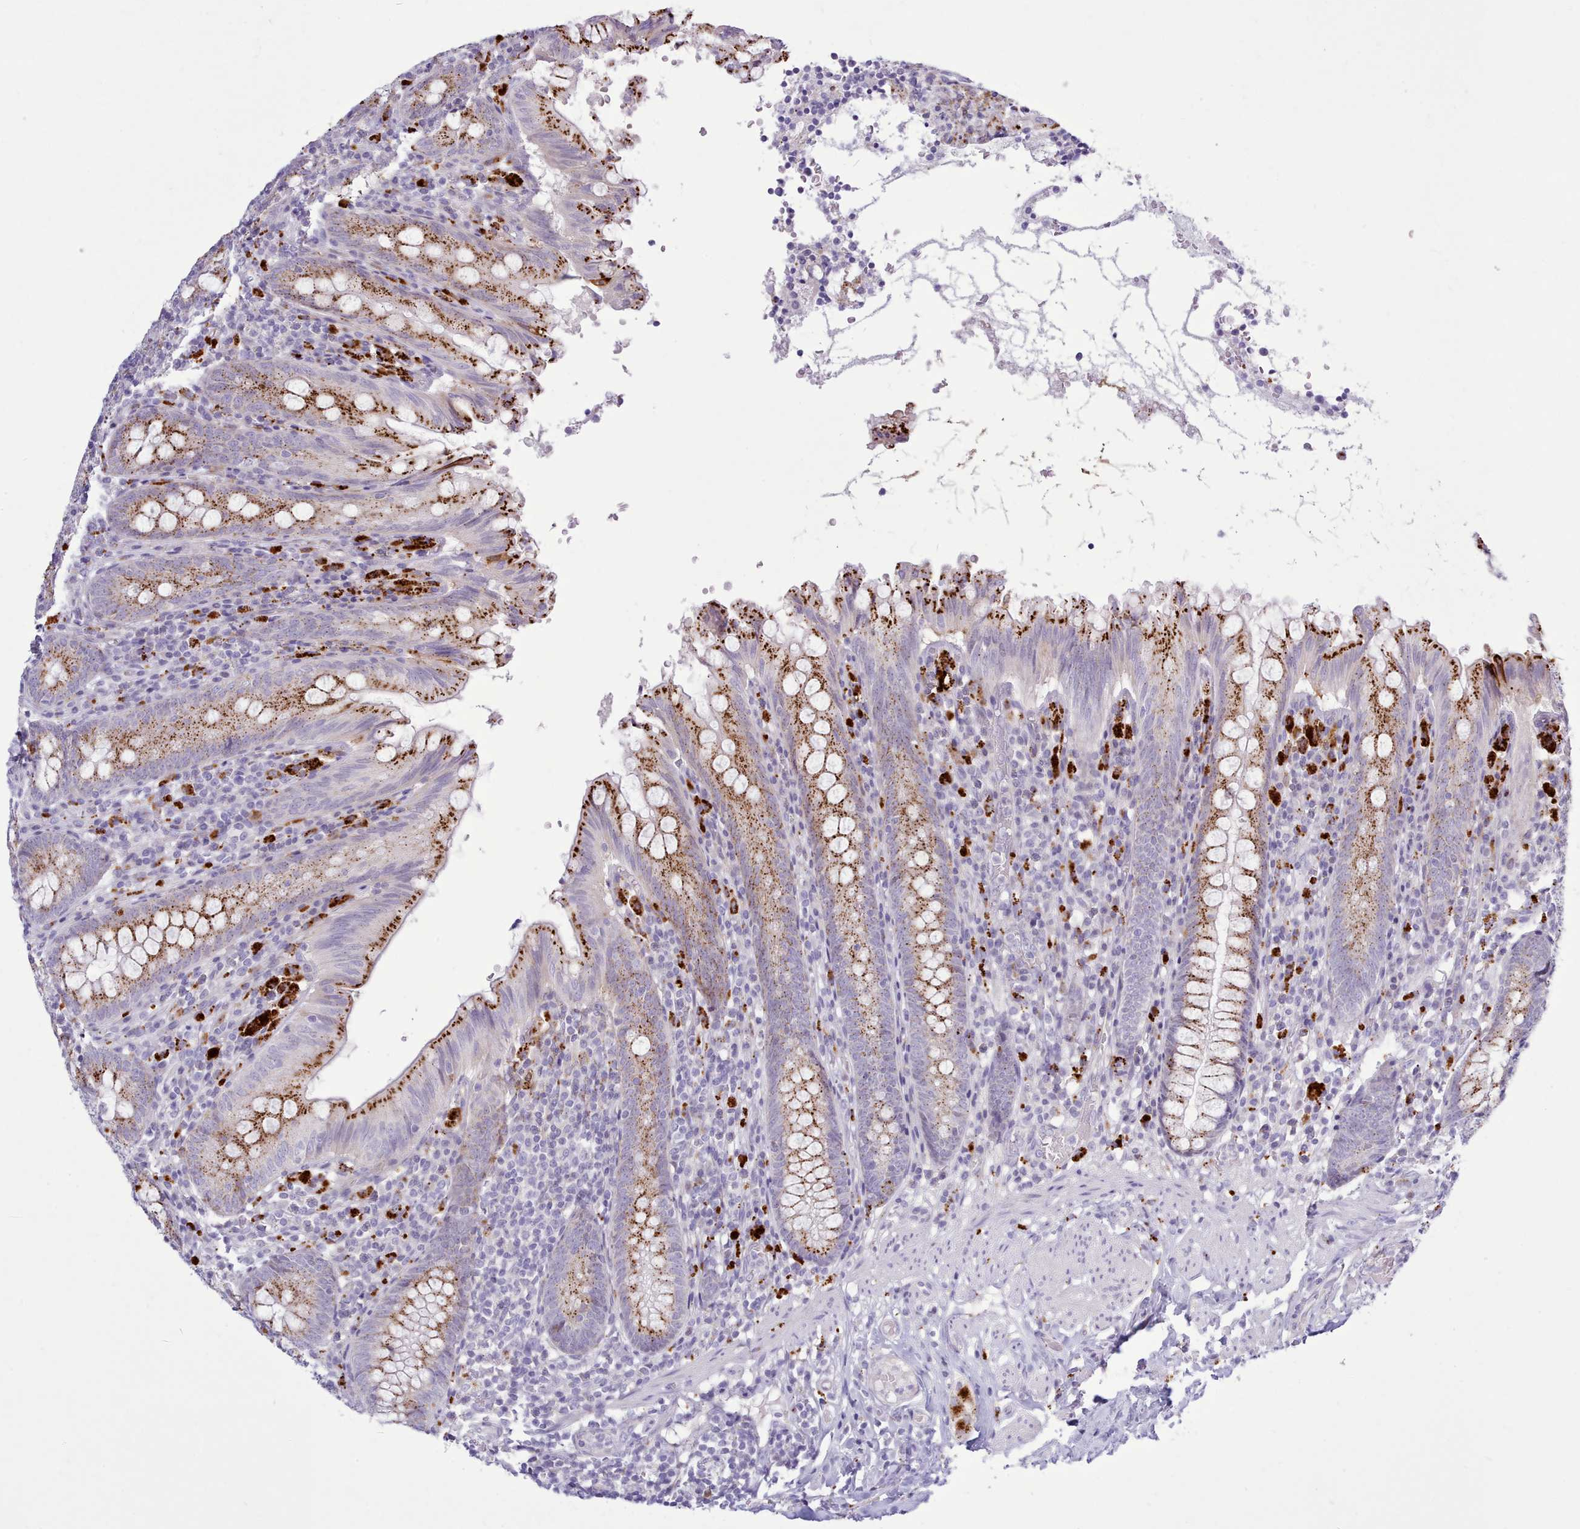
{"staining": {"intensity": "strong", "quantity": "25%-75%", "location": "cytoplasmic/membranous"}, "tissue": "appendix", "cell_type": "Glandular cells", "image_type": "normal", "snomed": [{"axis": "morphology", "description": "Normal tissue, NOS"}, {"axis": "topography", "description": "Appendix"}], "caption": "Protein expression analysis of normal human appendix reveals strong cytoplasmic/membranous staining in approximately 25%-75% of glandular cells.", "gene": "SRD5A1", "patient": {"sex": "male", "age": 55}}